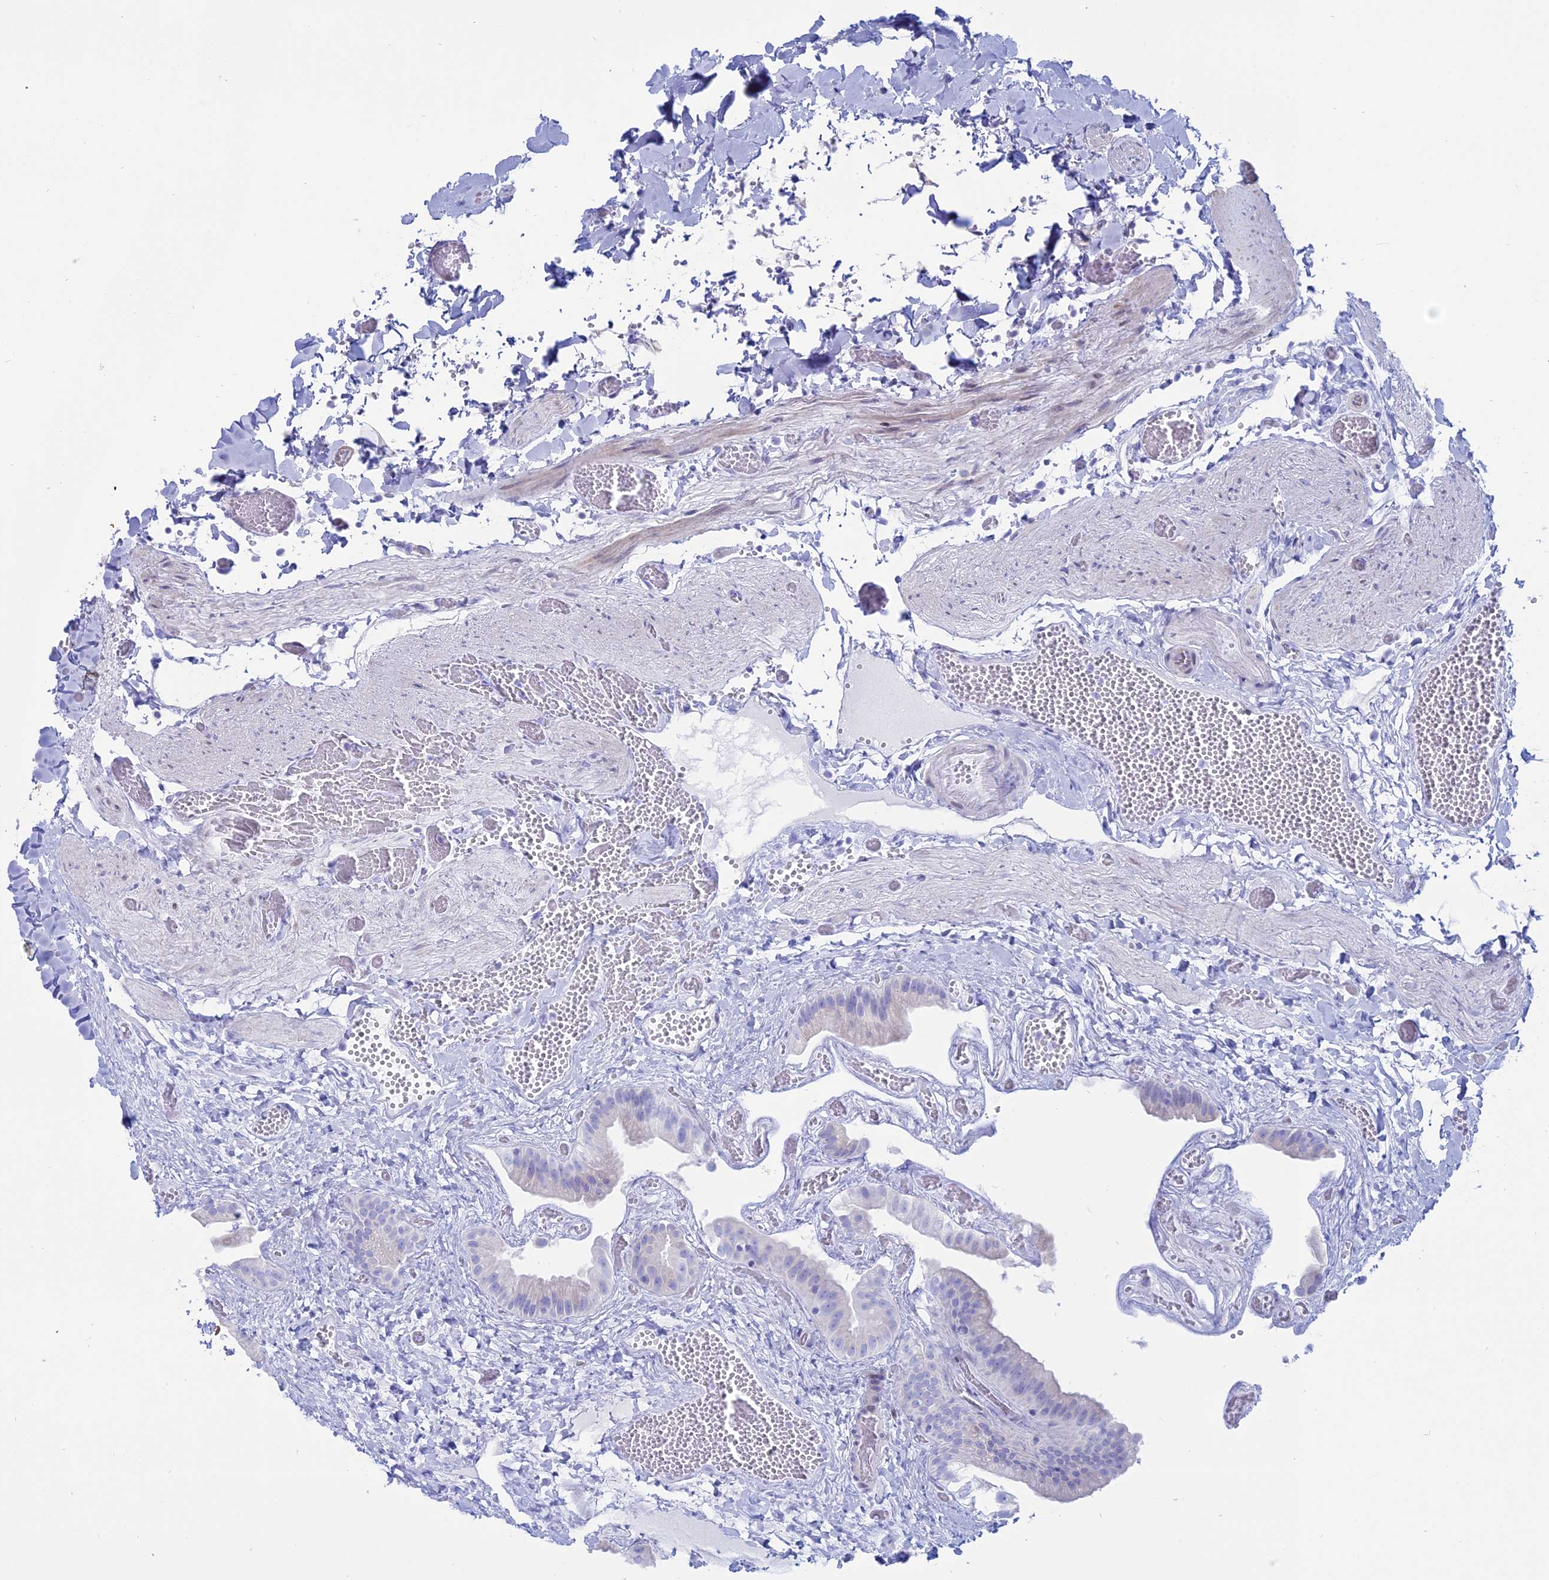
{"staining": {"intensity": "negative", "quantity": "none", "location": "none"}, "tissue": "gallbladder", "cell_type": "Glandular cells", "image_type": "normal", "snomed": [{"axis": "morphology", "description": "Normal tissue, NOS"}, {"axis": "topography", "description": "Gallbladder"}], "caption": "Protein analysis of benign gallbladder exhibits no significant expression in glandular cells. (DAB IHC with hematoxylin counter stain).", "gene": "OR2AE1", "patient": {"sex": "female", "age": 64}}